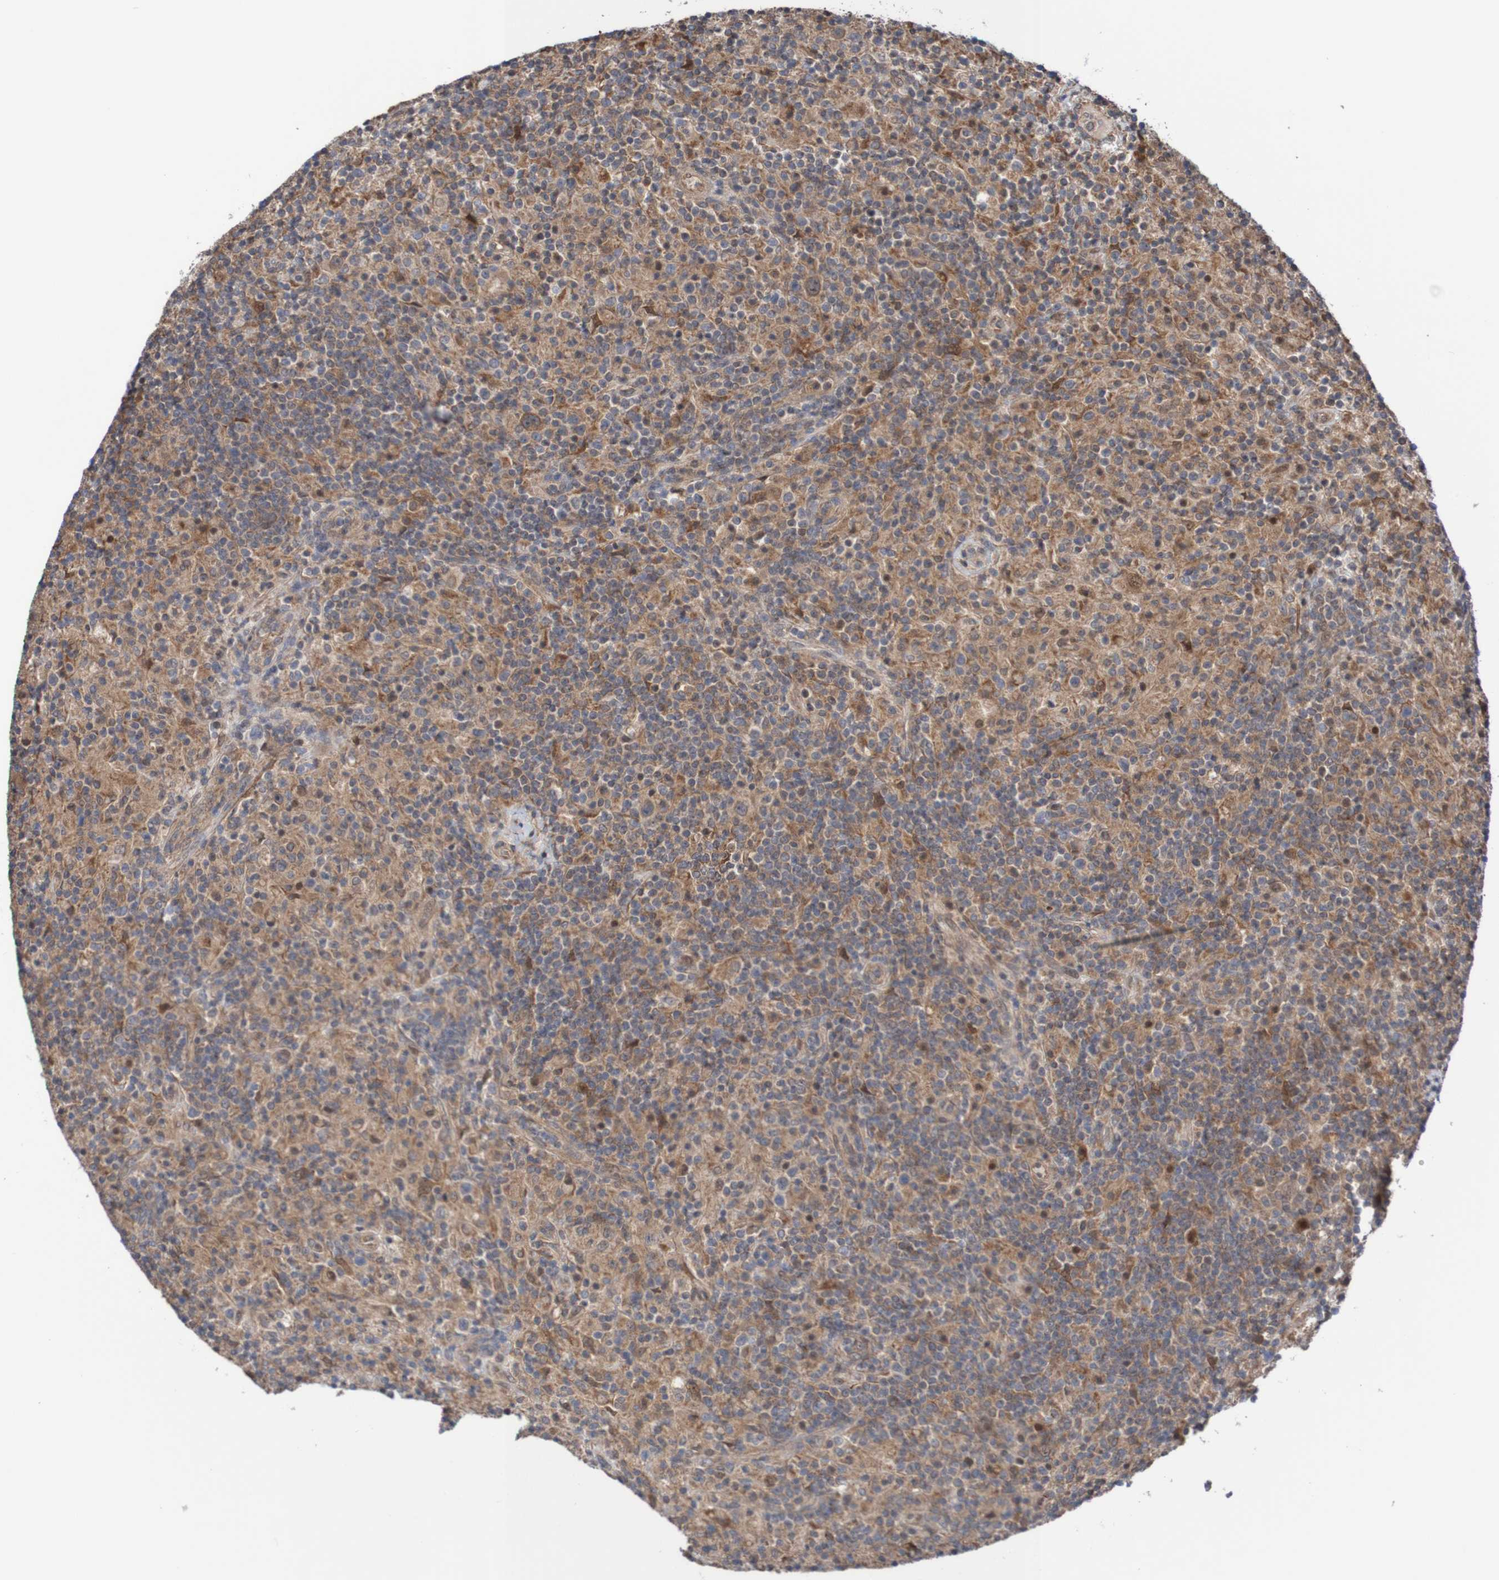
{"staining": {"intensity": "moderate", "quantity": ">75%", "location": "cytoplasmic/membranous"}, "tissue": "lymphoma", "cell_type": "Tumor cells", "image_type": "cancer", "snomed": [{"axis": "morphology", "description": "Hodgkin's disease, NOS"}, {"axis": "topography", "description": "Lymph node"}], "caption": "Protein expression analysis of human lymphoma reveals moderate cytoplasmic/membranous staining in approximately >75% of tumor cells. (brown staining indicates protein expression, while blue staining denotes nuclei).", "gene": "PHPT1", "patient": {"sex": "male", "age": 70}}